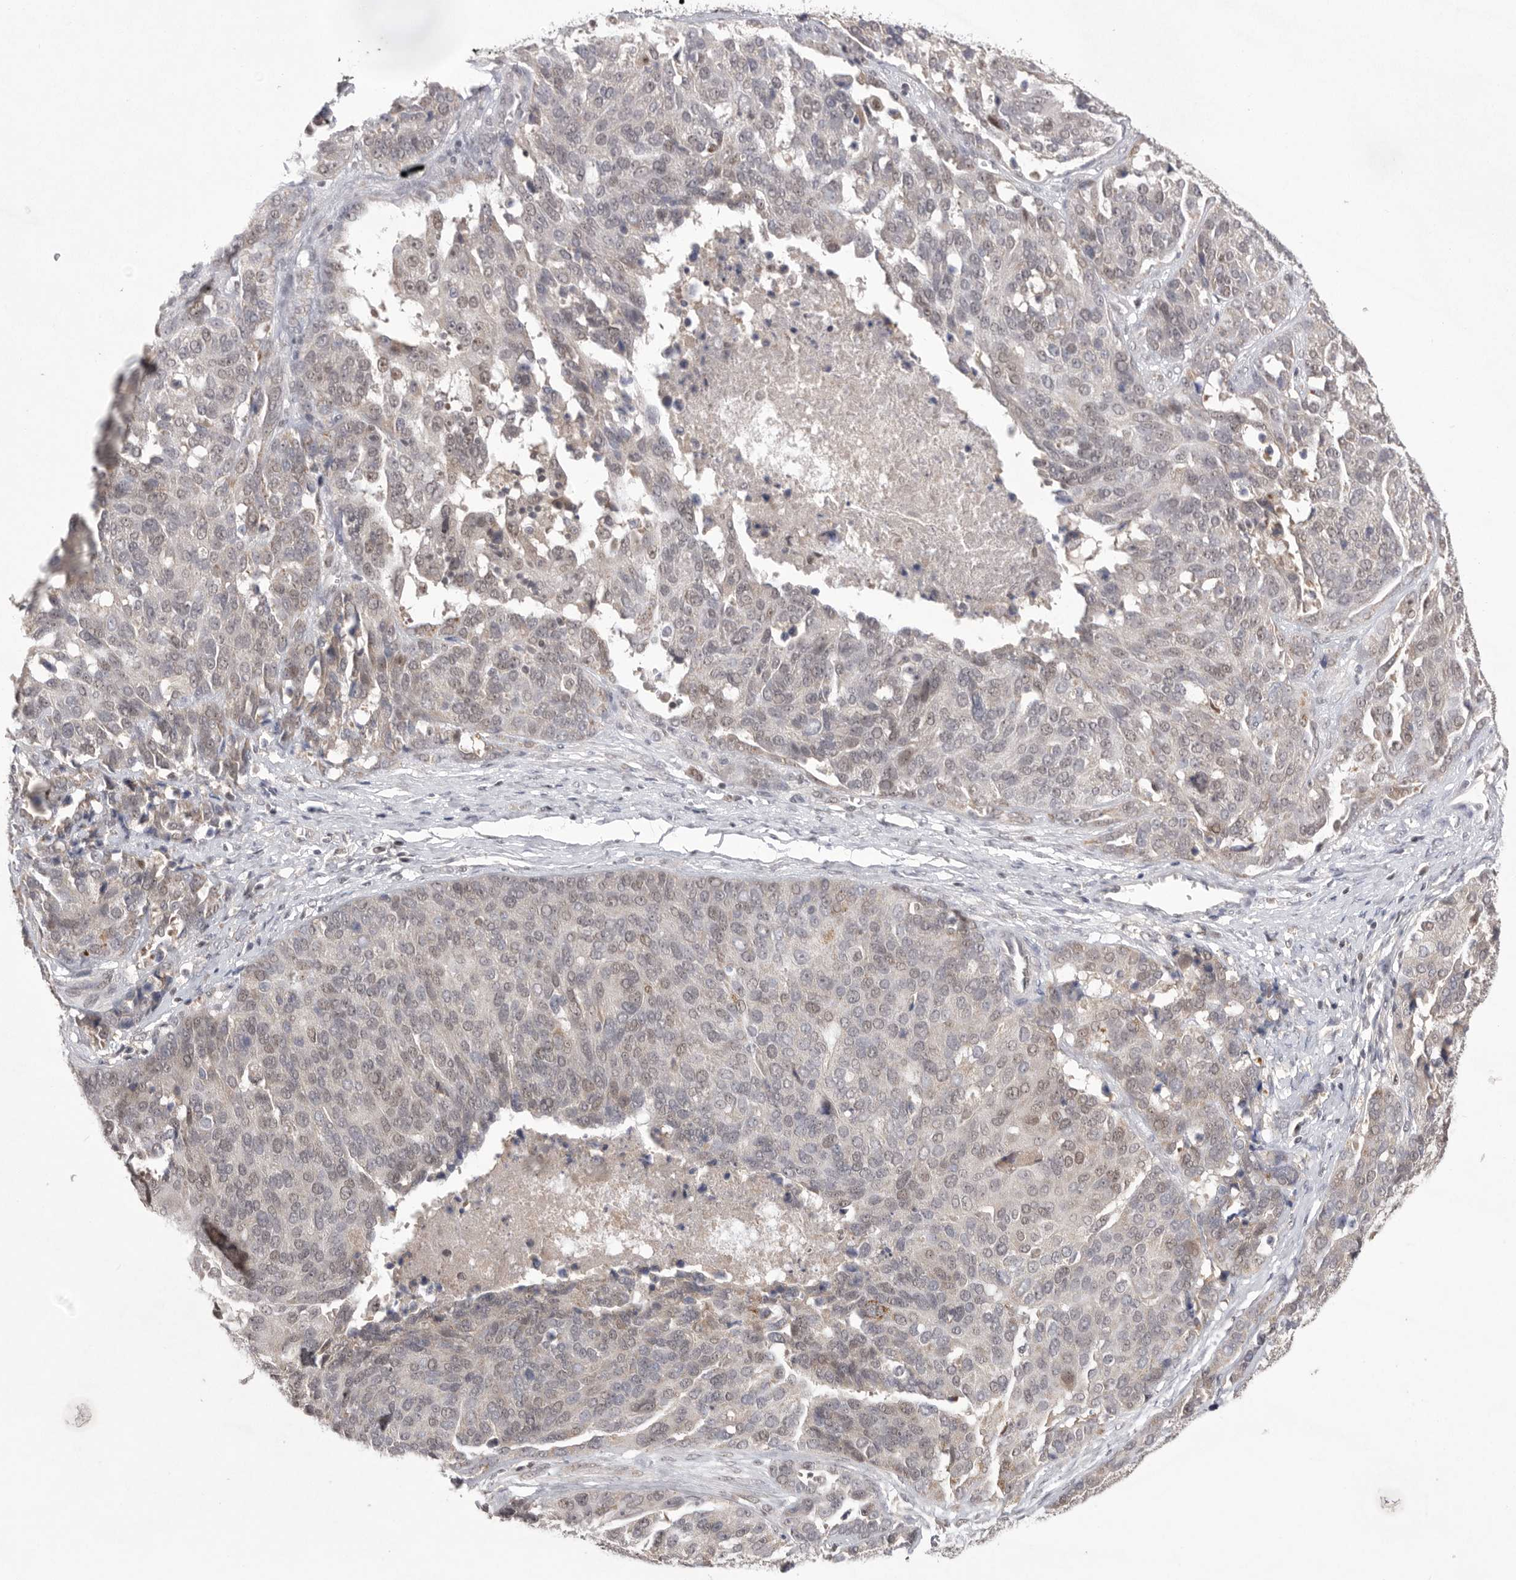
{"staining": {"intensity": "weak", "quantity": "<25%", "location": "nuclear"}, "tissue": "ovarian cancer", "cell_type": "Tumor cells", "image_type": "cancer", "snomed": [{"axis": "morphology", "description": "Cystadenocarcinoma, serous, NOS"}, {"axis": "topography", "description": "Ovary"}], "caption": "Immunohistochemistry (IHC) of ovarian cancer (serous cystadenocarcinoma) shows no positivity in tumor cells. (DAB immunohistochemistry, high magnification).", "gene": "HUS1", "patient": {"sex": "female", "age": 44}}